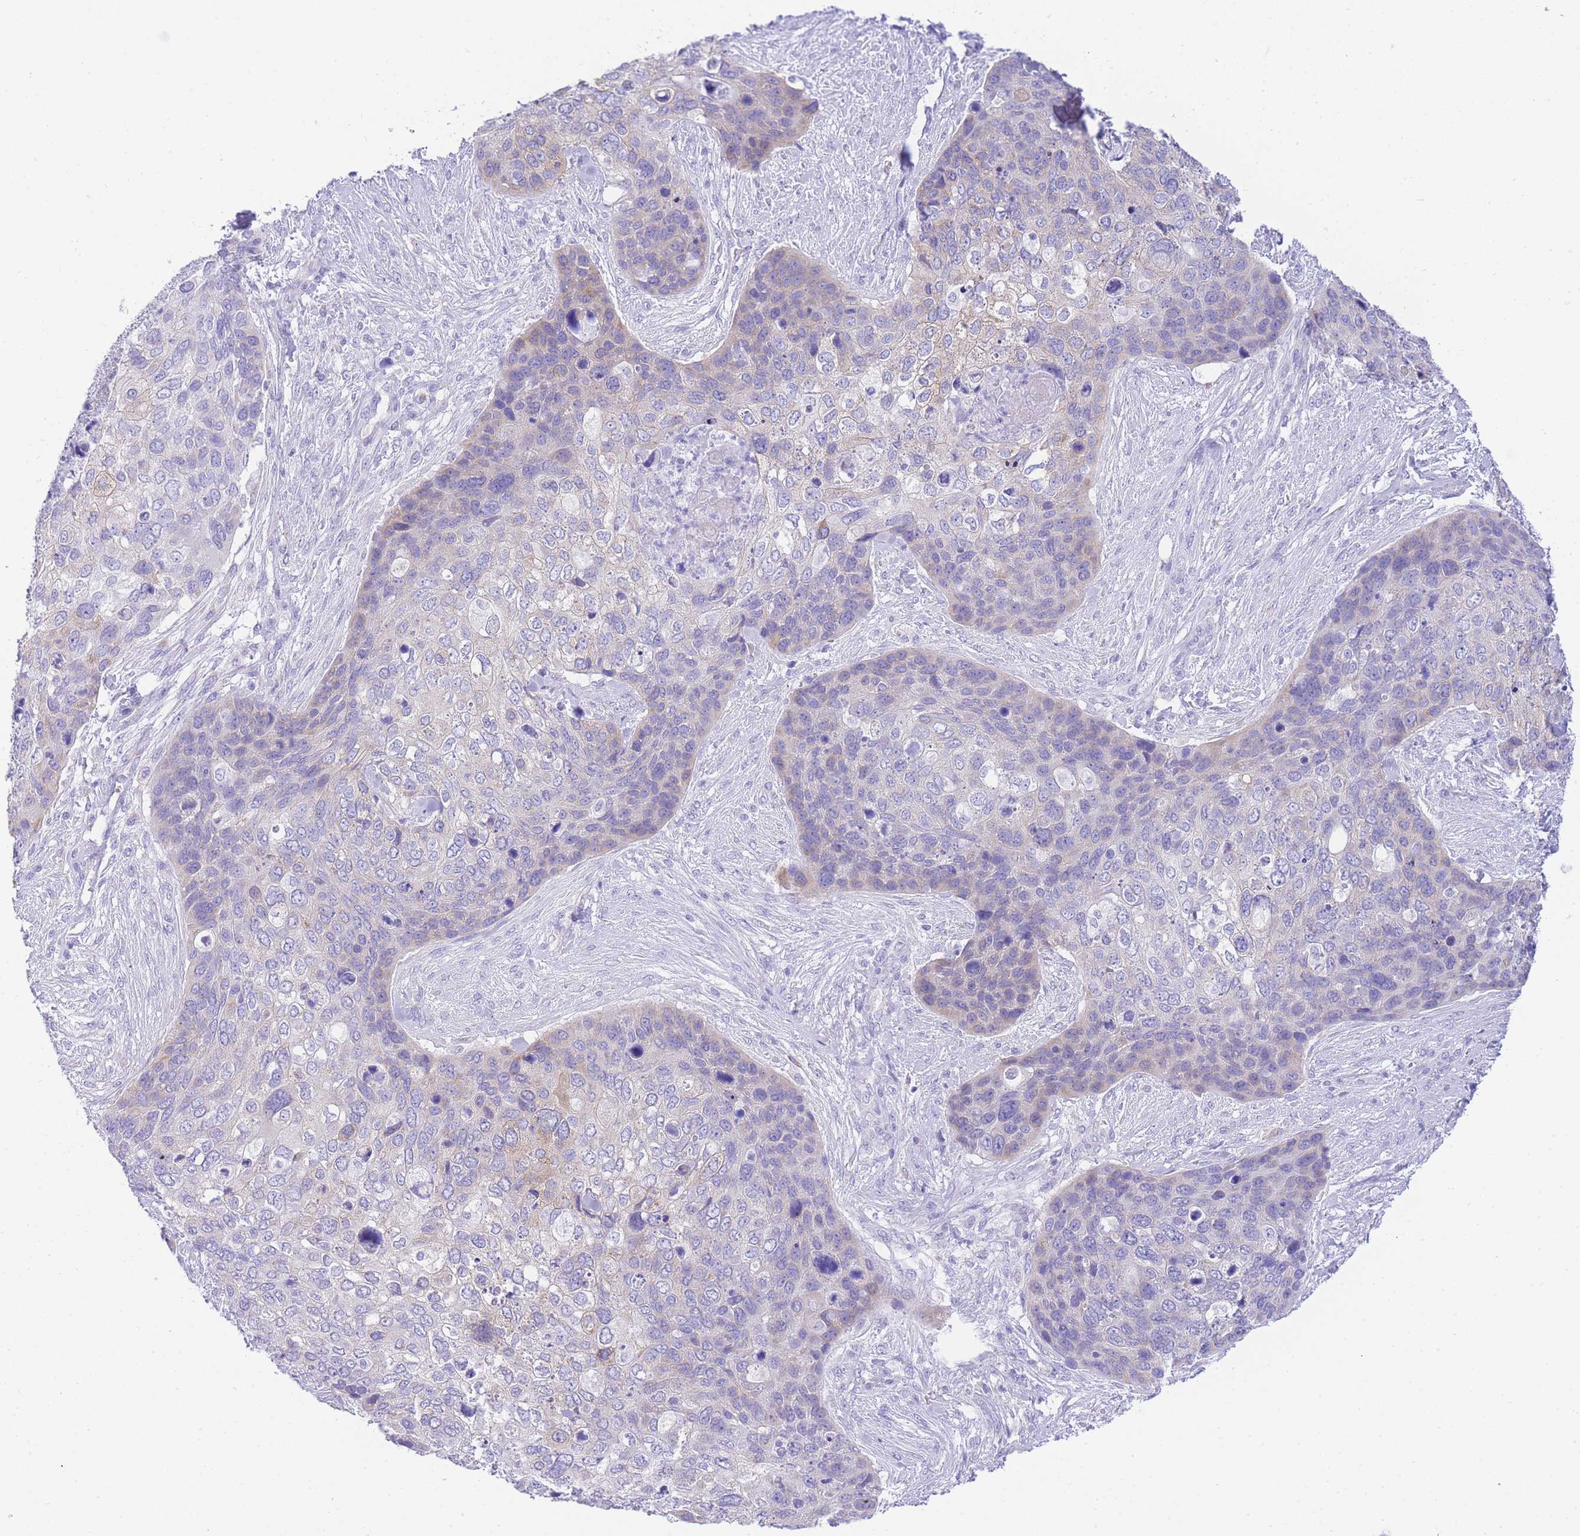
{"staining": {"intensity": "negative", "quantity": "none", "location": "none"}, "tissue": "skin cancer", "cell_type": "Tumor cells", "image_type": "cancer", "snomed": [{"axis": "morphology", "description": "Basal cell carcinoma"}, {"axis": "topography", "description": "Skin"}], "caption": "An image of human skin cancer is negative for staining in tumor cells. (DAB immunohistochemistry with hematoxylin counter stain).", "gene": "ACSM4", "patient": {"sex": "female", "age": 74}}